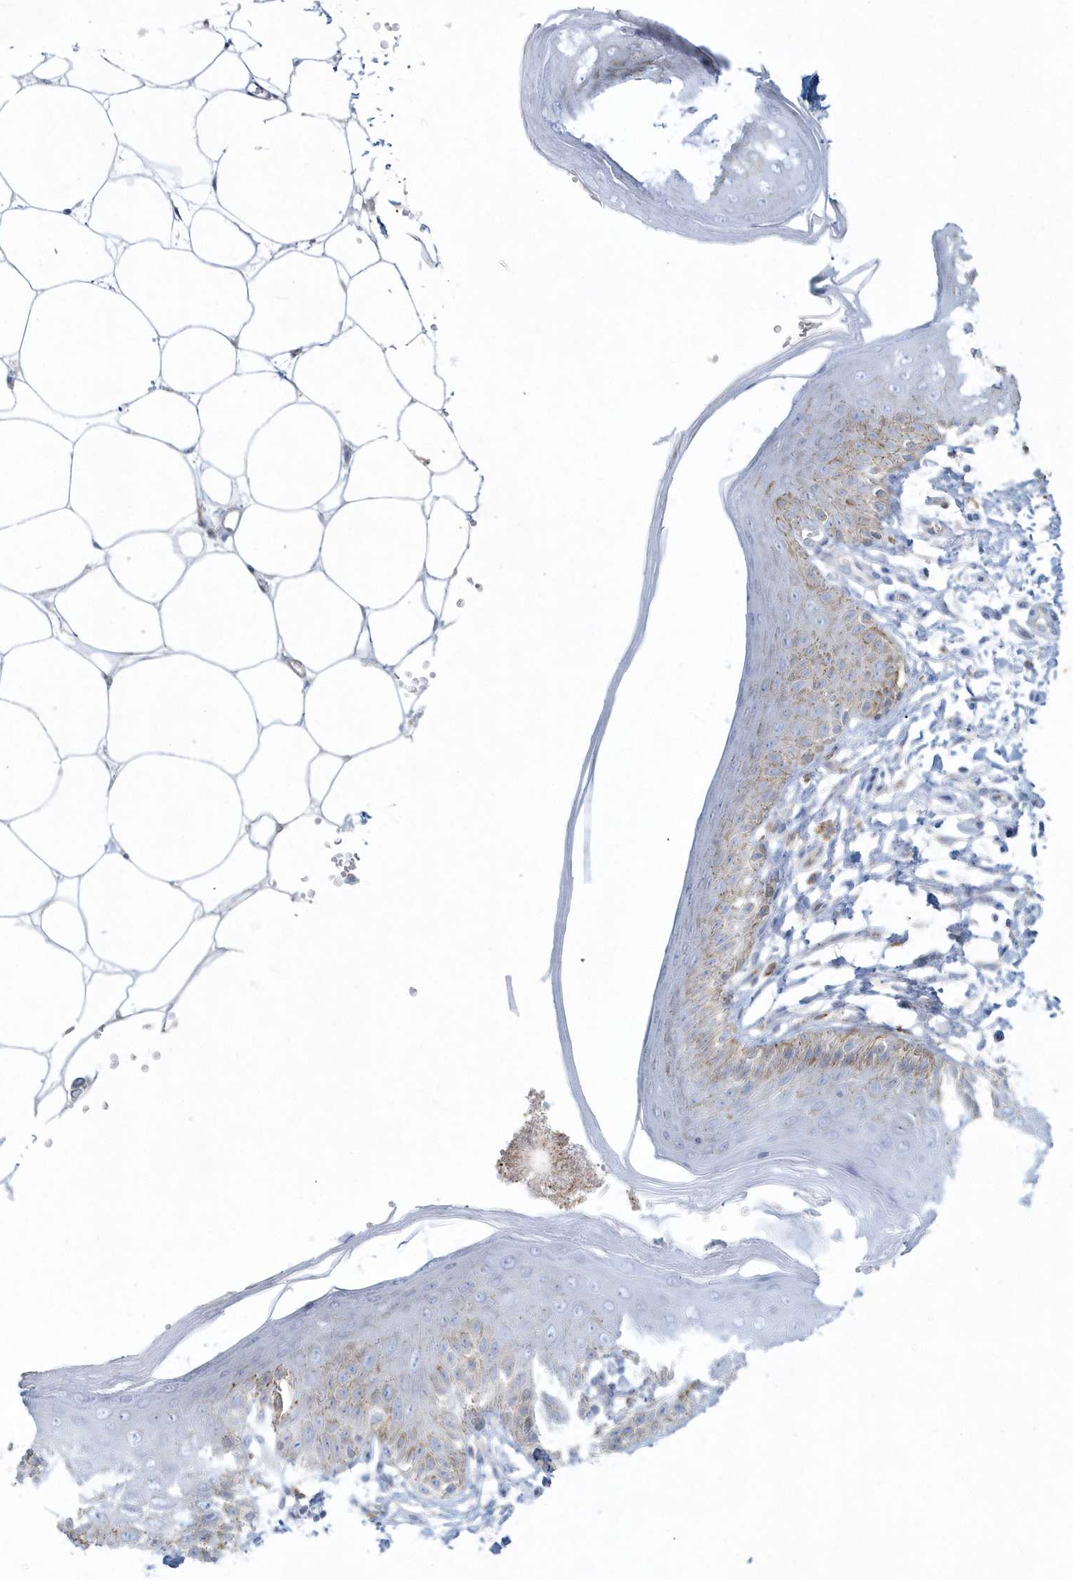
{"staining": {"intensity": "moderate", "quantity": "<25%", "location": "cytoplasmic/membranous"}, "tissue": "skin", "cell_type": "Epidermal cells", "image_type": "normal", "snomed": [{"axis": "morphology", "description": "Normal tissue, NOS"}, {"axis": "topography", "description": "Anal"}], "caption": "The image demonstrates immunohistochemical staining of normal skin. There is moderate cytoplasmic/membranous positivity is identified in about <25% of epidermal cells. The staining was performed using DAB (3,3'-diaminobenzidine) to visualize the protein expression in brown, while the nuclei were stained in blue with hematoxylin (Magnification: 20x).", "gene": "DNAH1", "patient": {"sex": "male", "age": 44}}